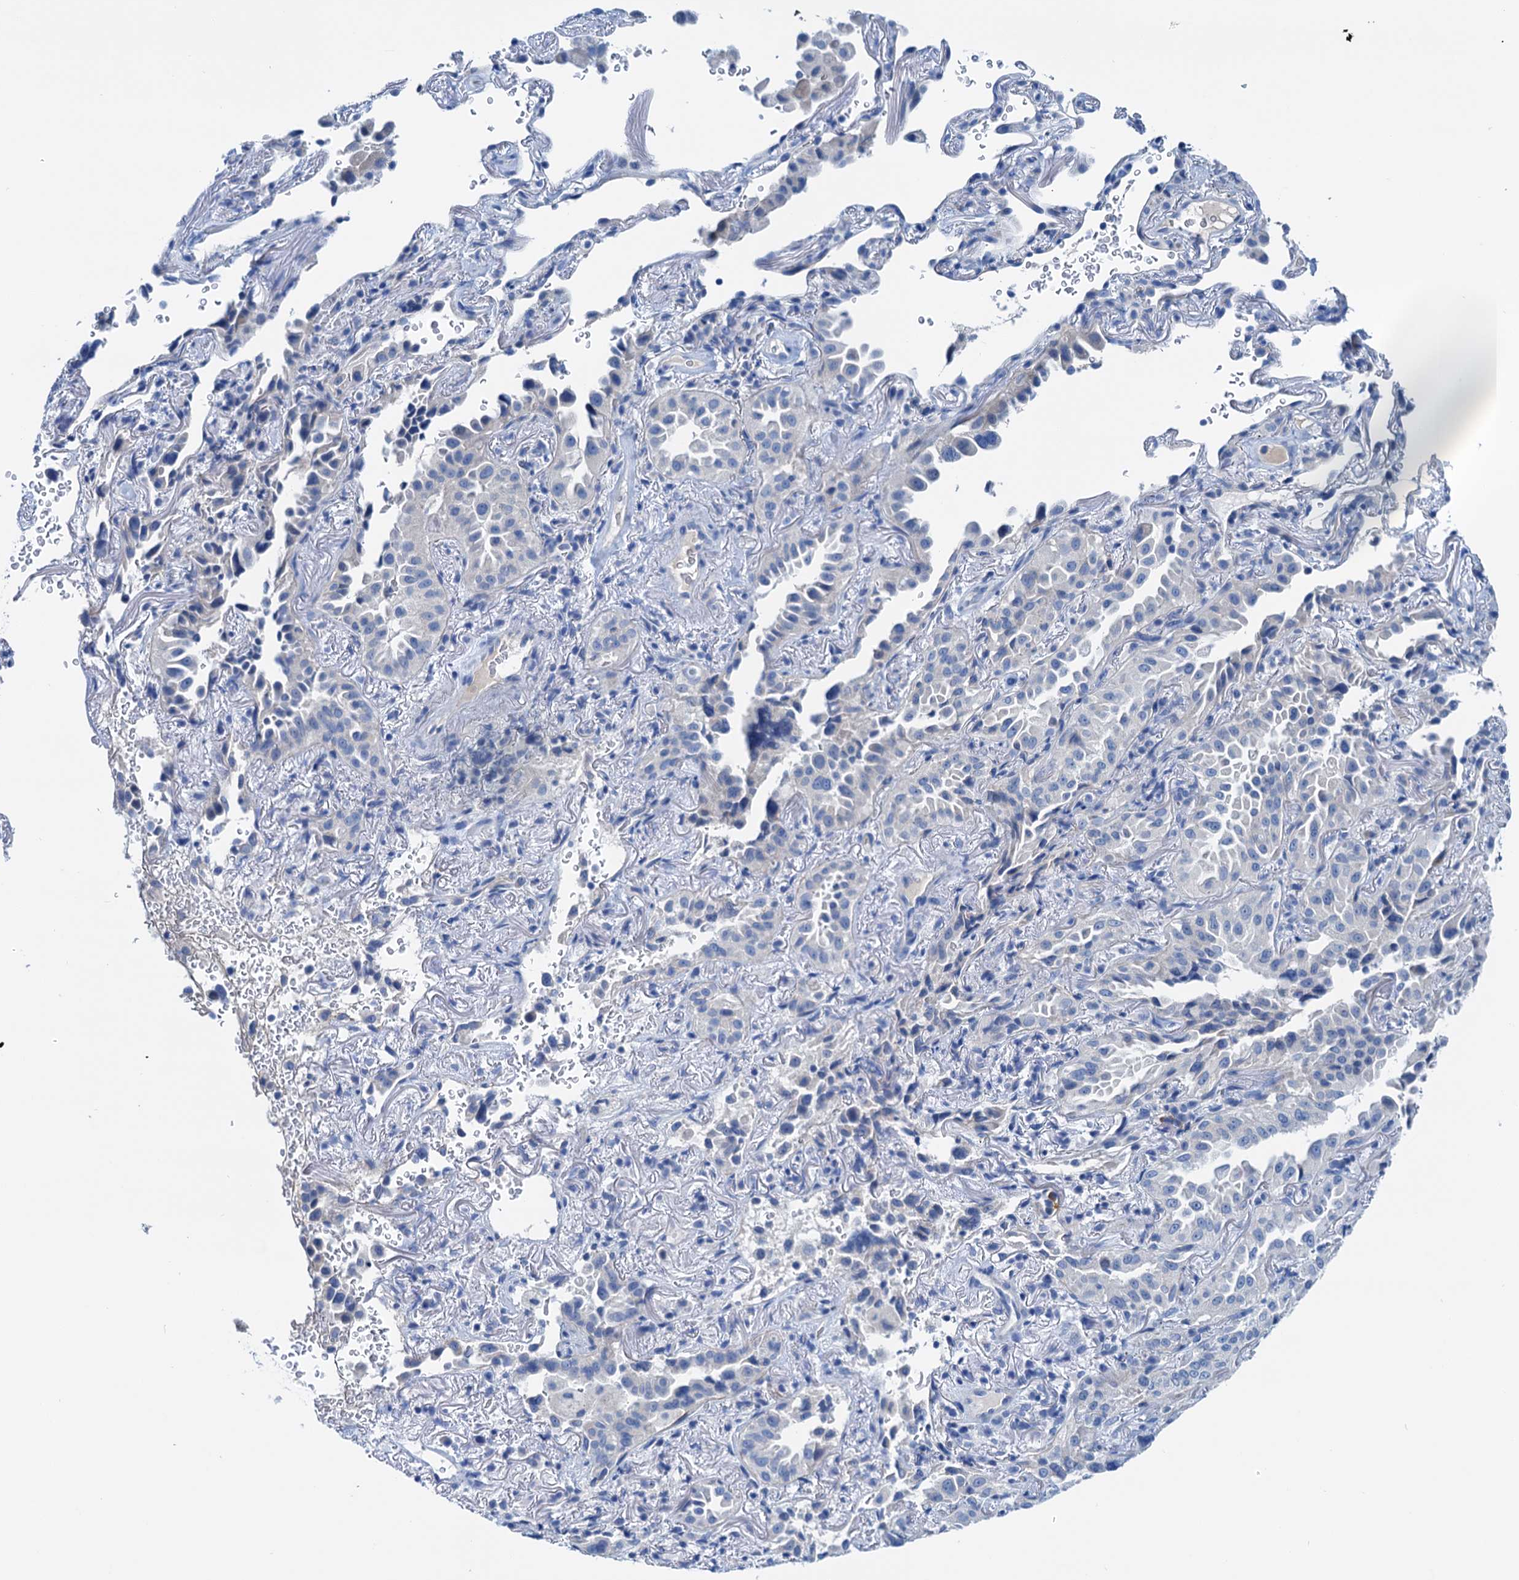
{"staining": {"intensity": "negative", "quantity": "none", "location": "none"}, "tissue": "lung cancer", "cell_type": "Tumor cells", "image_type": "cancer", "snomed": [{"axis": "morphology", "description": "Adenocarcinoma, NOS"}, {"axis": "topography", "description": "Lung"}], "caption": "Lung adenocarcinoma was stained to show a protein in brown. There is no significant staining in tumor cells.", "gene": "KNDC1", "patient": {"sex": "female", "age": 69}}